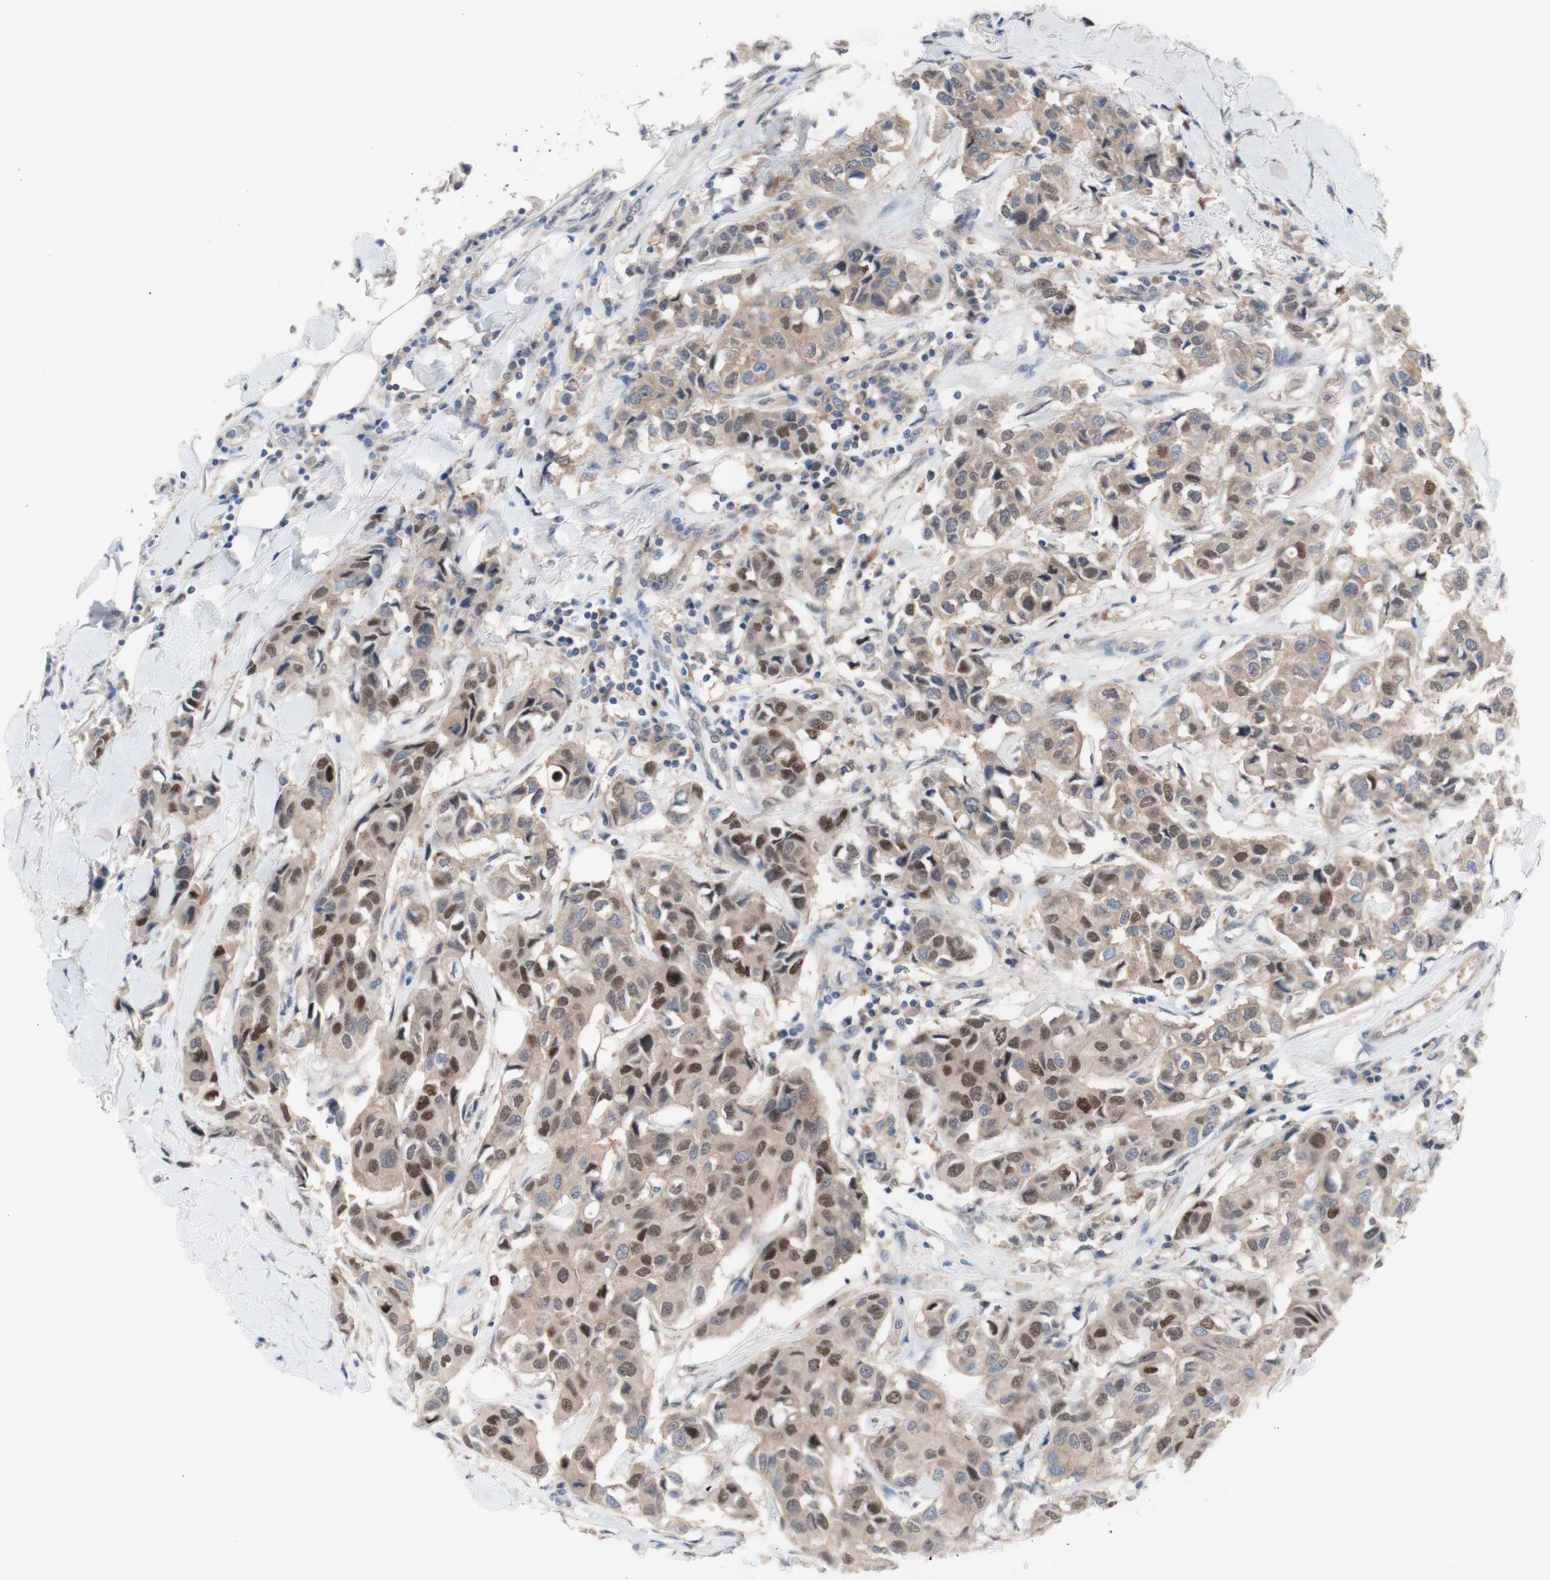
{"staining": {"intensity": "moderate", "quantity": "25%-75%", "location": "cytoplasmic/membranous,nuclear"}, "tissue": "breast cancer", "cell_type": "Tumor cells", "image_type": "cancer", "snomed": [{"axis": "morphology", "description": "Duct carcinoma"}, {"axis": "topography", "description": "Breast"}], "caption": "This histopathology image shows immunohistochemistry staining of human invasive ductal carcinoma (breast), with medium moderate cytoplasmic/membranous and nuclear positivity in about 25%-75% of tumor cells.", "gene": "PRMT5", "patient": {"sex": "female", "age": 80}}